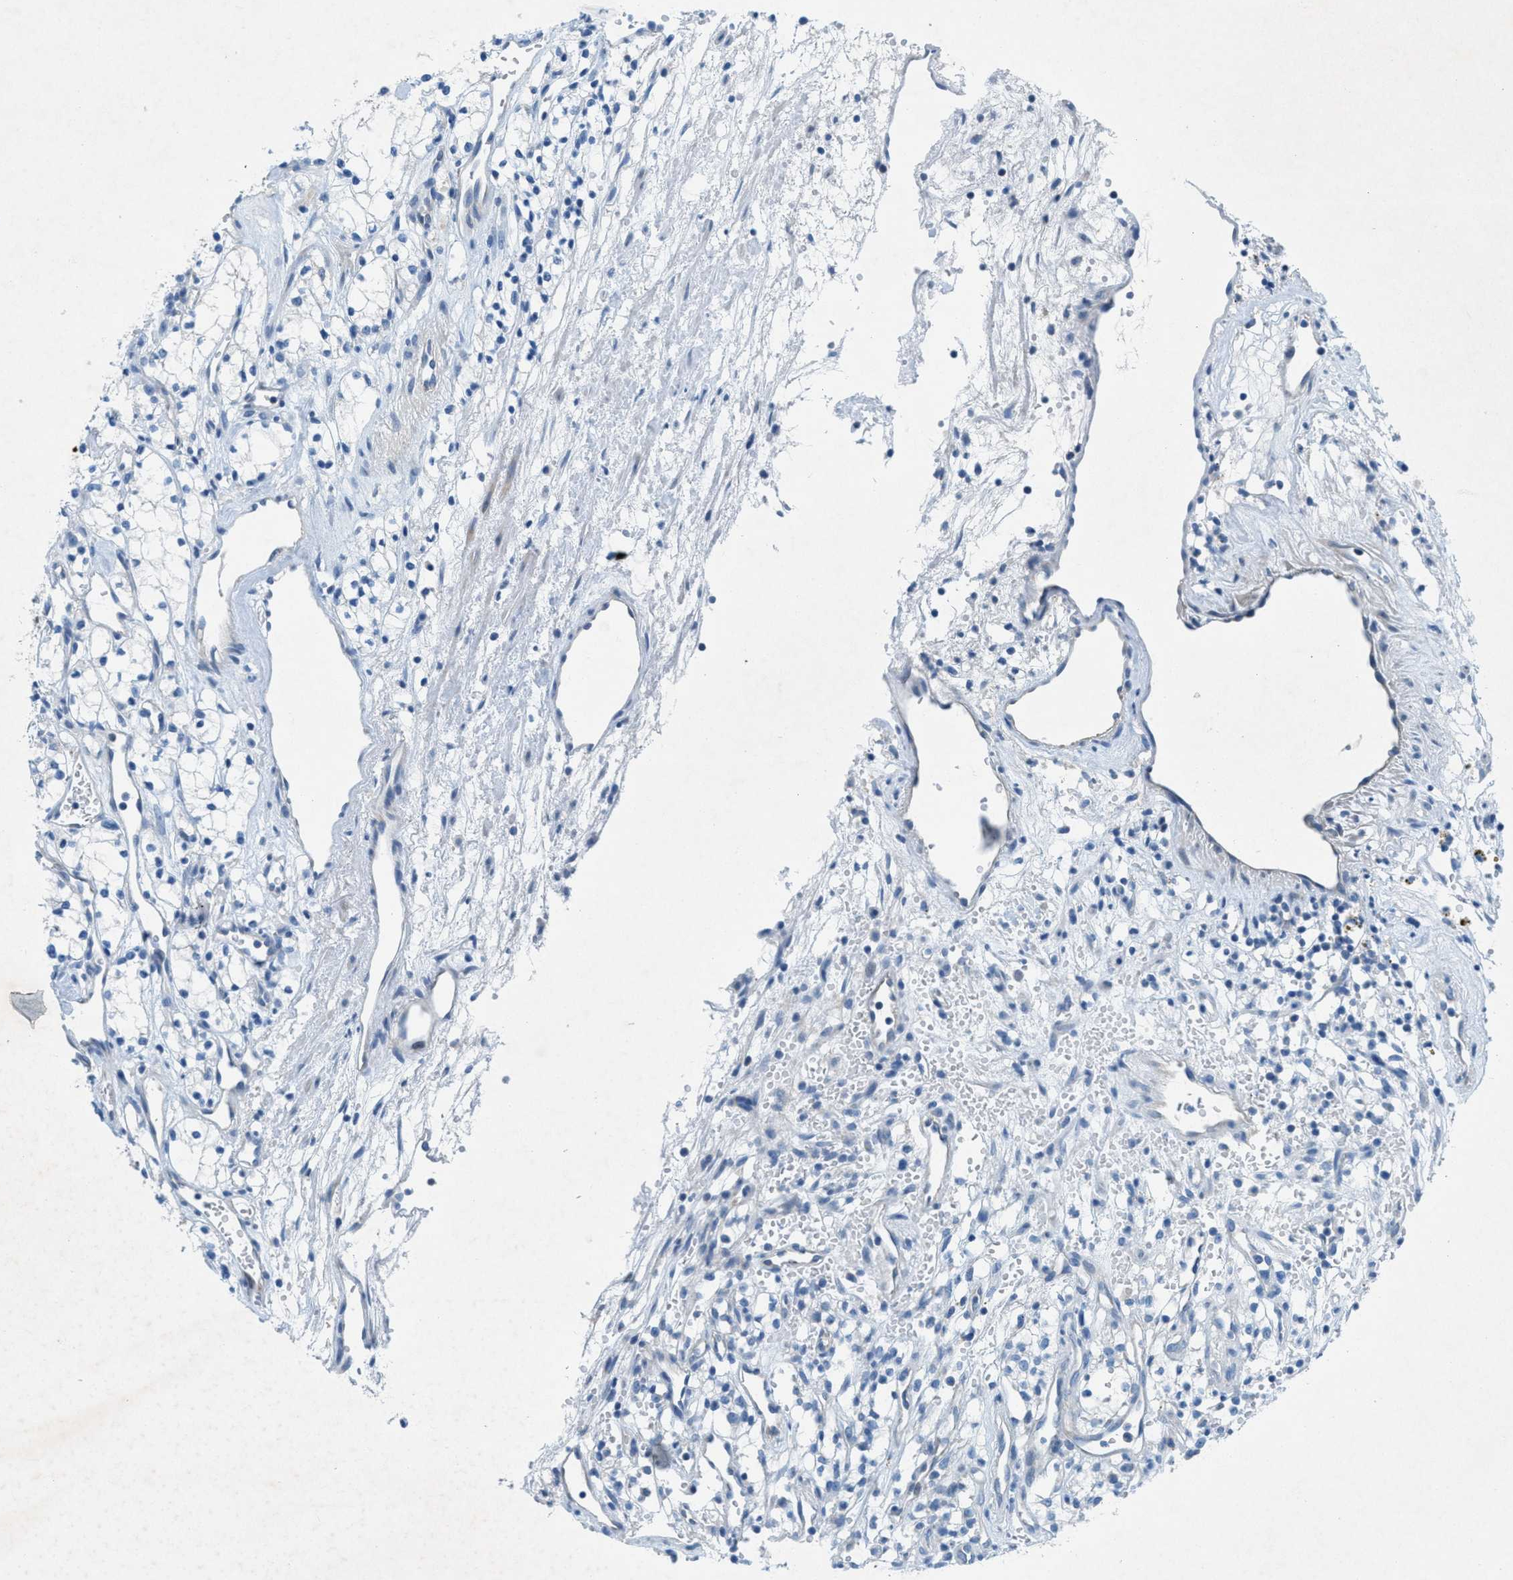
{"staining": {"intensity": "negative", "quantity": "none", "location": "none"}, "tissue": "renal cancer", "cell_type": "Tumor cells", "image_type": "cancer", "snomed": [{"axis": "morphology", "description": "Adenocarcinoma, NOS"}, {"axis": "topography", "description": "Kidney"}], "caption": "Tumor cells are negative for brown protein staining in renal adenocarcinoma.", "gene": "GALNT17", "patient": {"sex": "male", "age": 59}}